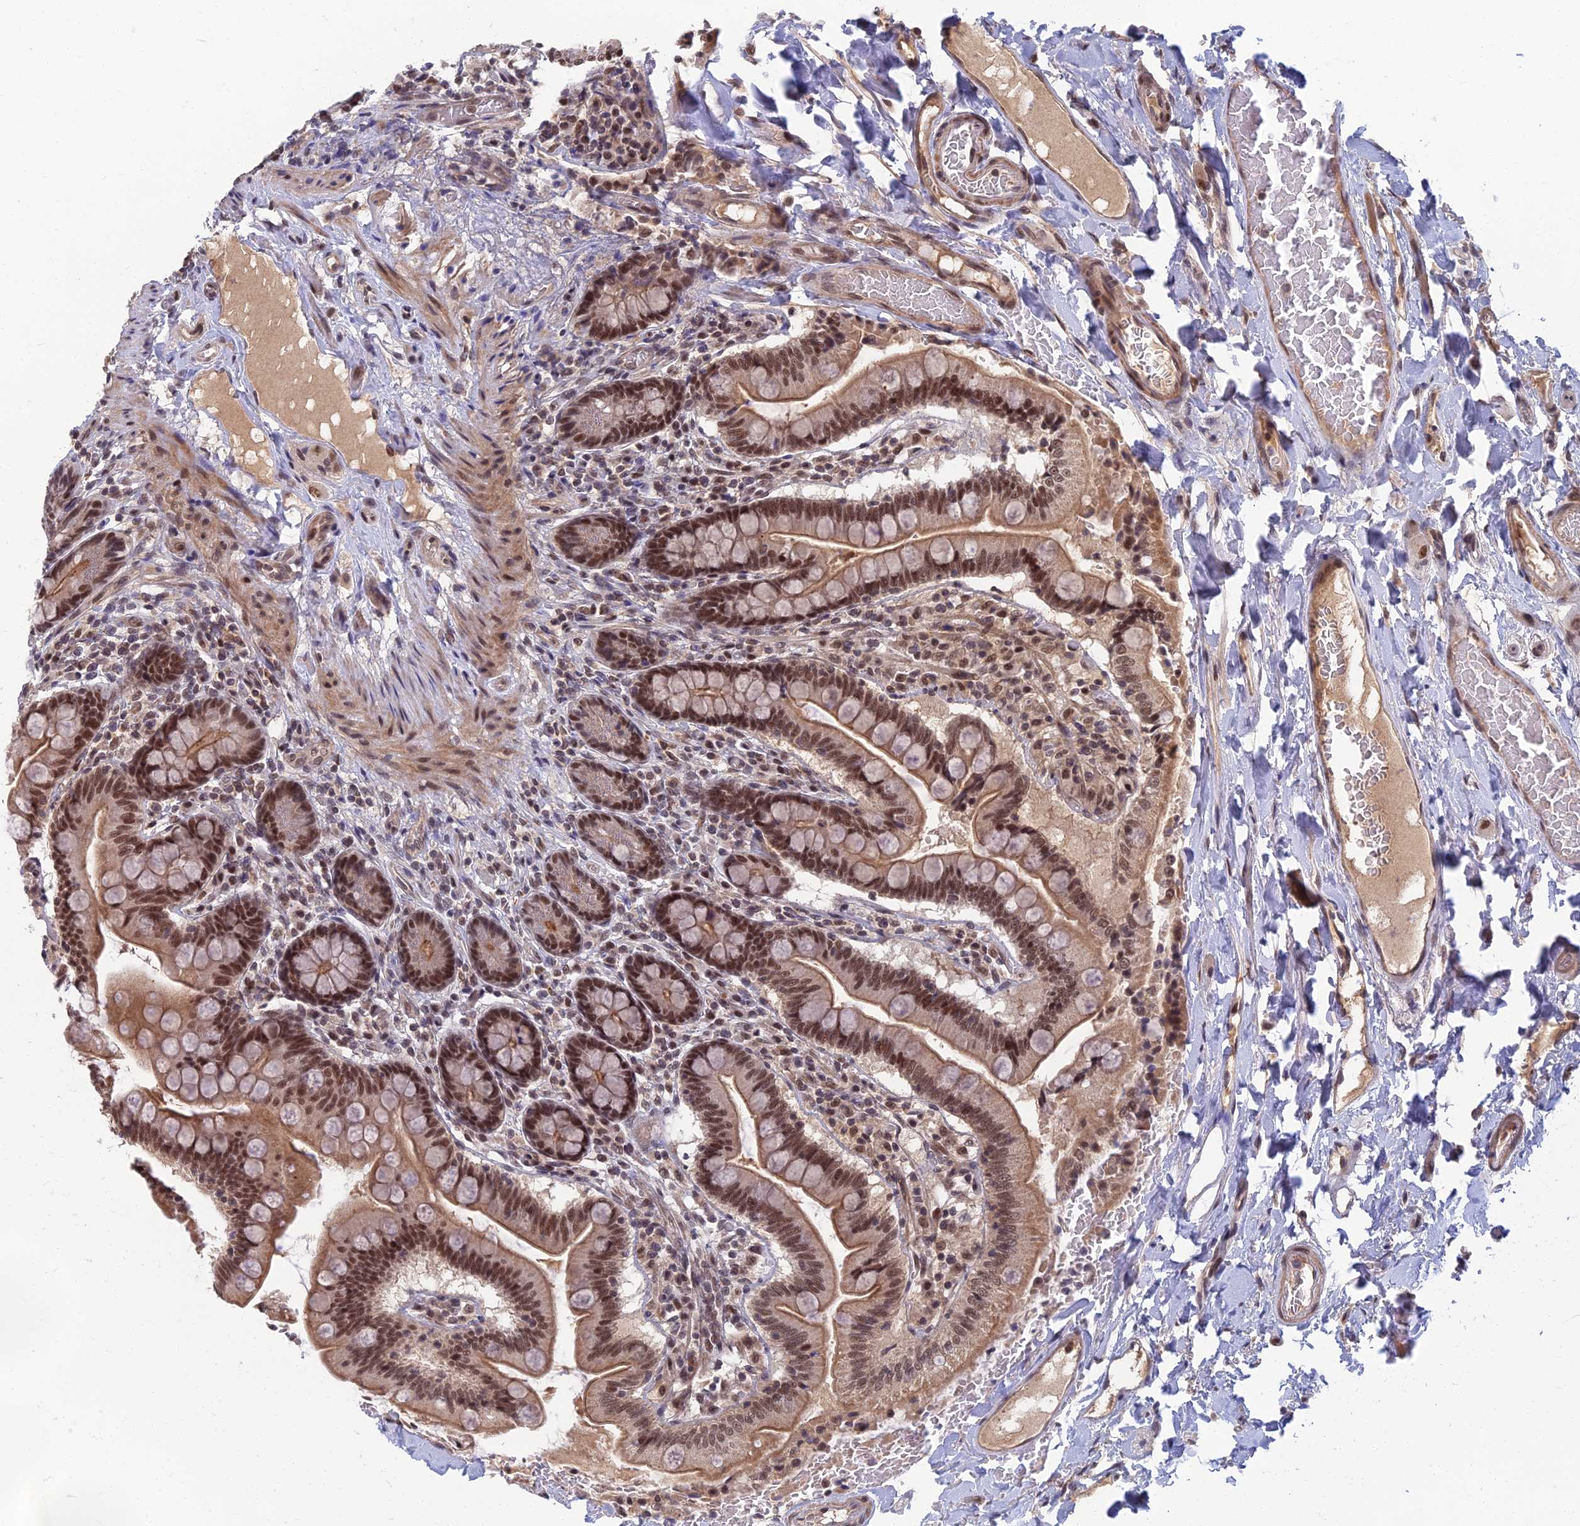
{"staining": {"intensity": "strong", "quantity": ">75%", "location": "cytoplasmic/membranous,nuclear"}, "tissue": "small intestine", "cell_type": "Glandular cells", "image_type": "normal", "snomed": [{"axis": "morphology", "description": "Normal tissue, NOS"}, {"axis": "topography", "description": "Small intestine"}], "caption": "Brown immunohistochemical staining in benign human small intestine demonstrates strong cytoplasmic/membranous,nuclear positivity in about >75% of glandular cells. (Brightfield microscopy of DAB IHC at high magnification).", "gene": "TCEA2", "patient": {"sex": "female", "age": 64}}